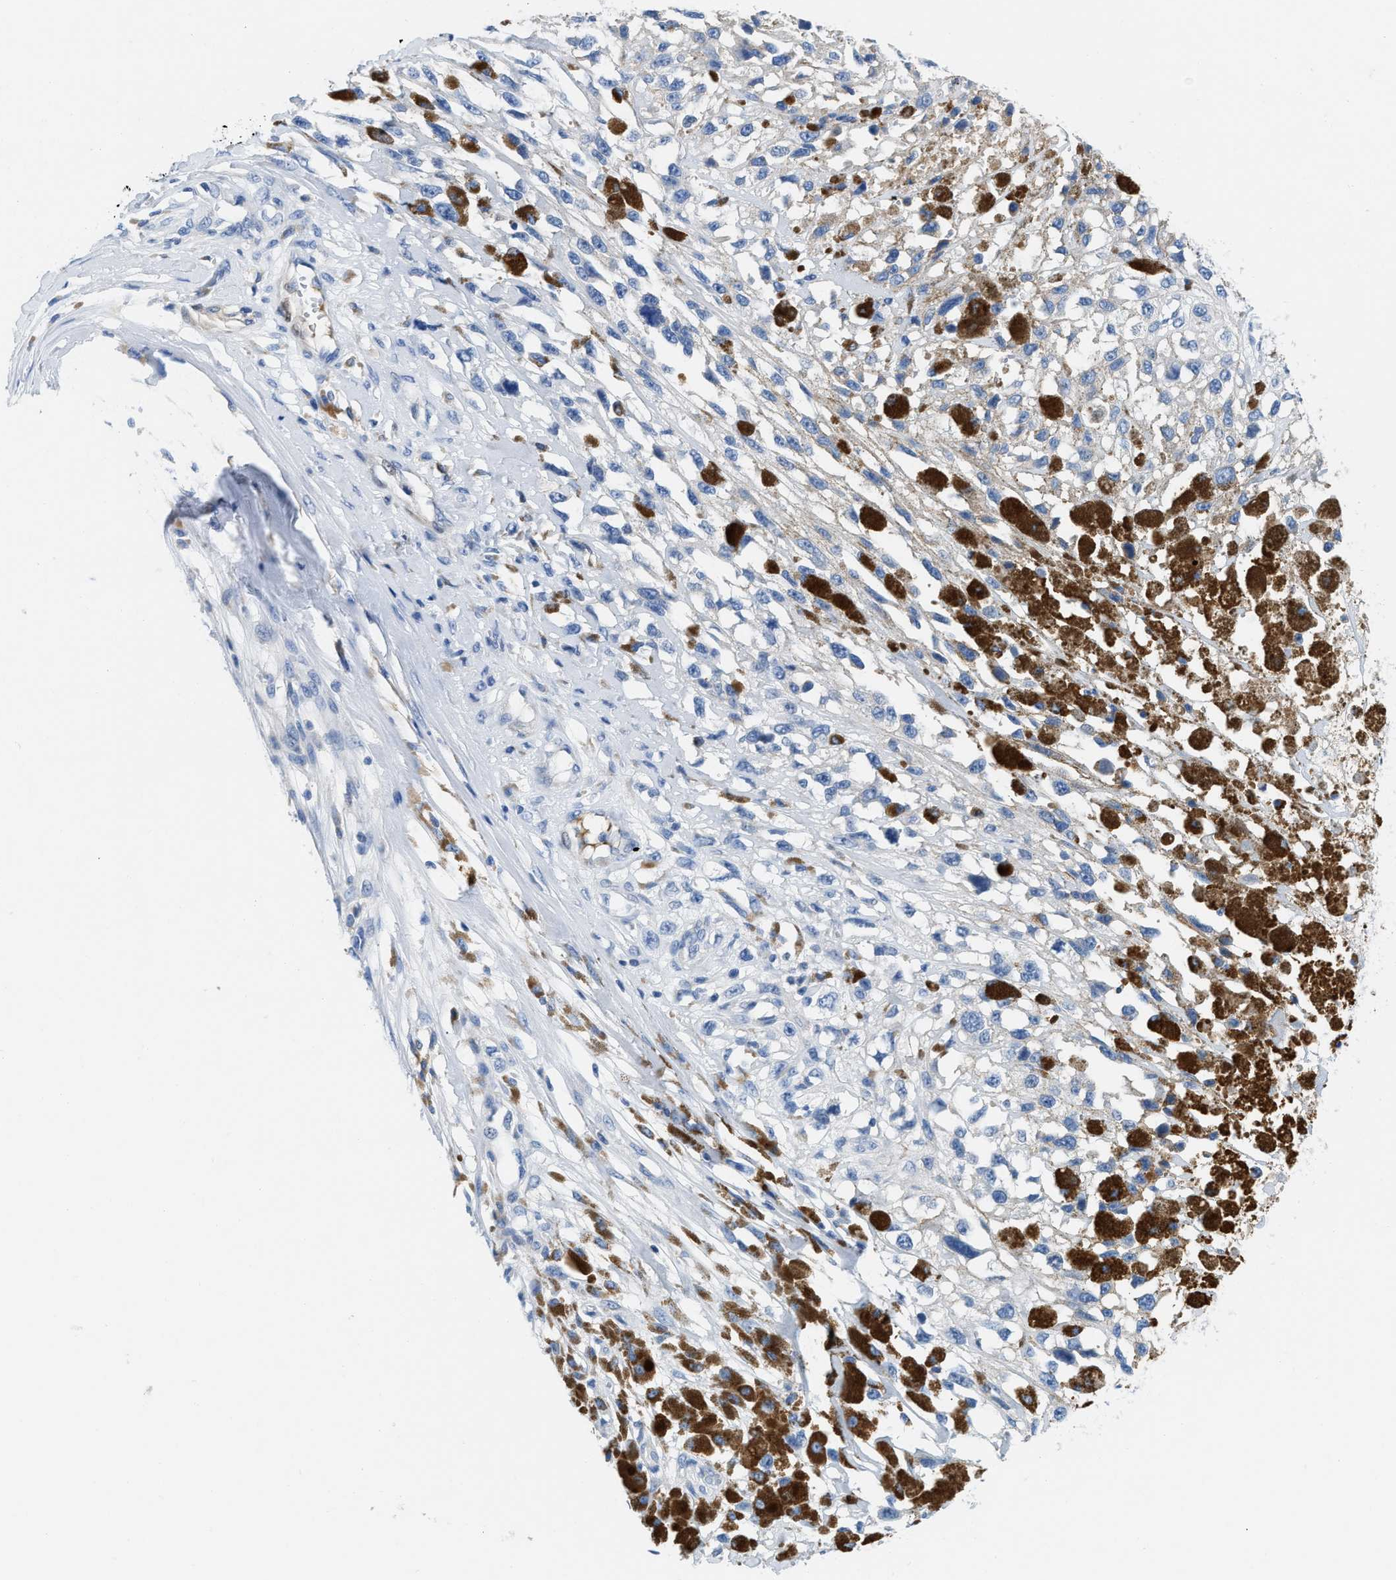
{"staining": {"intensity": "negative", "quantity": "none", "location": "none"}, "tissue": "melanoma", "cell_type": "Tumor cells", "image_type": "cancer", "snomed": [{"axis": "morphology", "description": "Malignant melanoma, Metastatic site"}, {"axis": "topography", "description": "Lymph node"}], "caption": "Protein analysis of melanoma displays no significant staining in tumor cells.", "gene": "NKAIN3", "patient": {"sex": "male", "age": 59}}